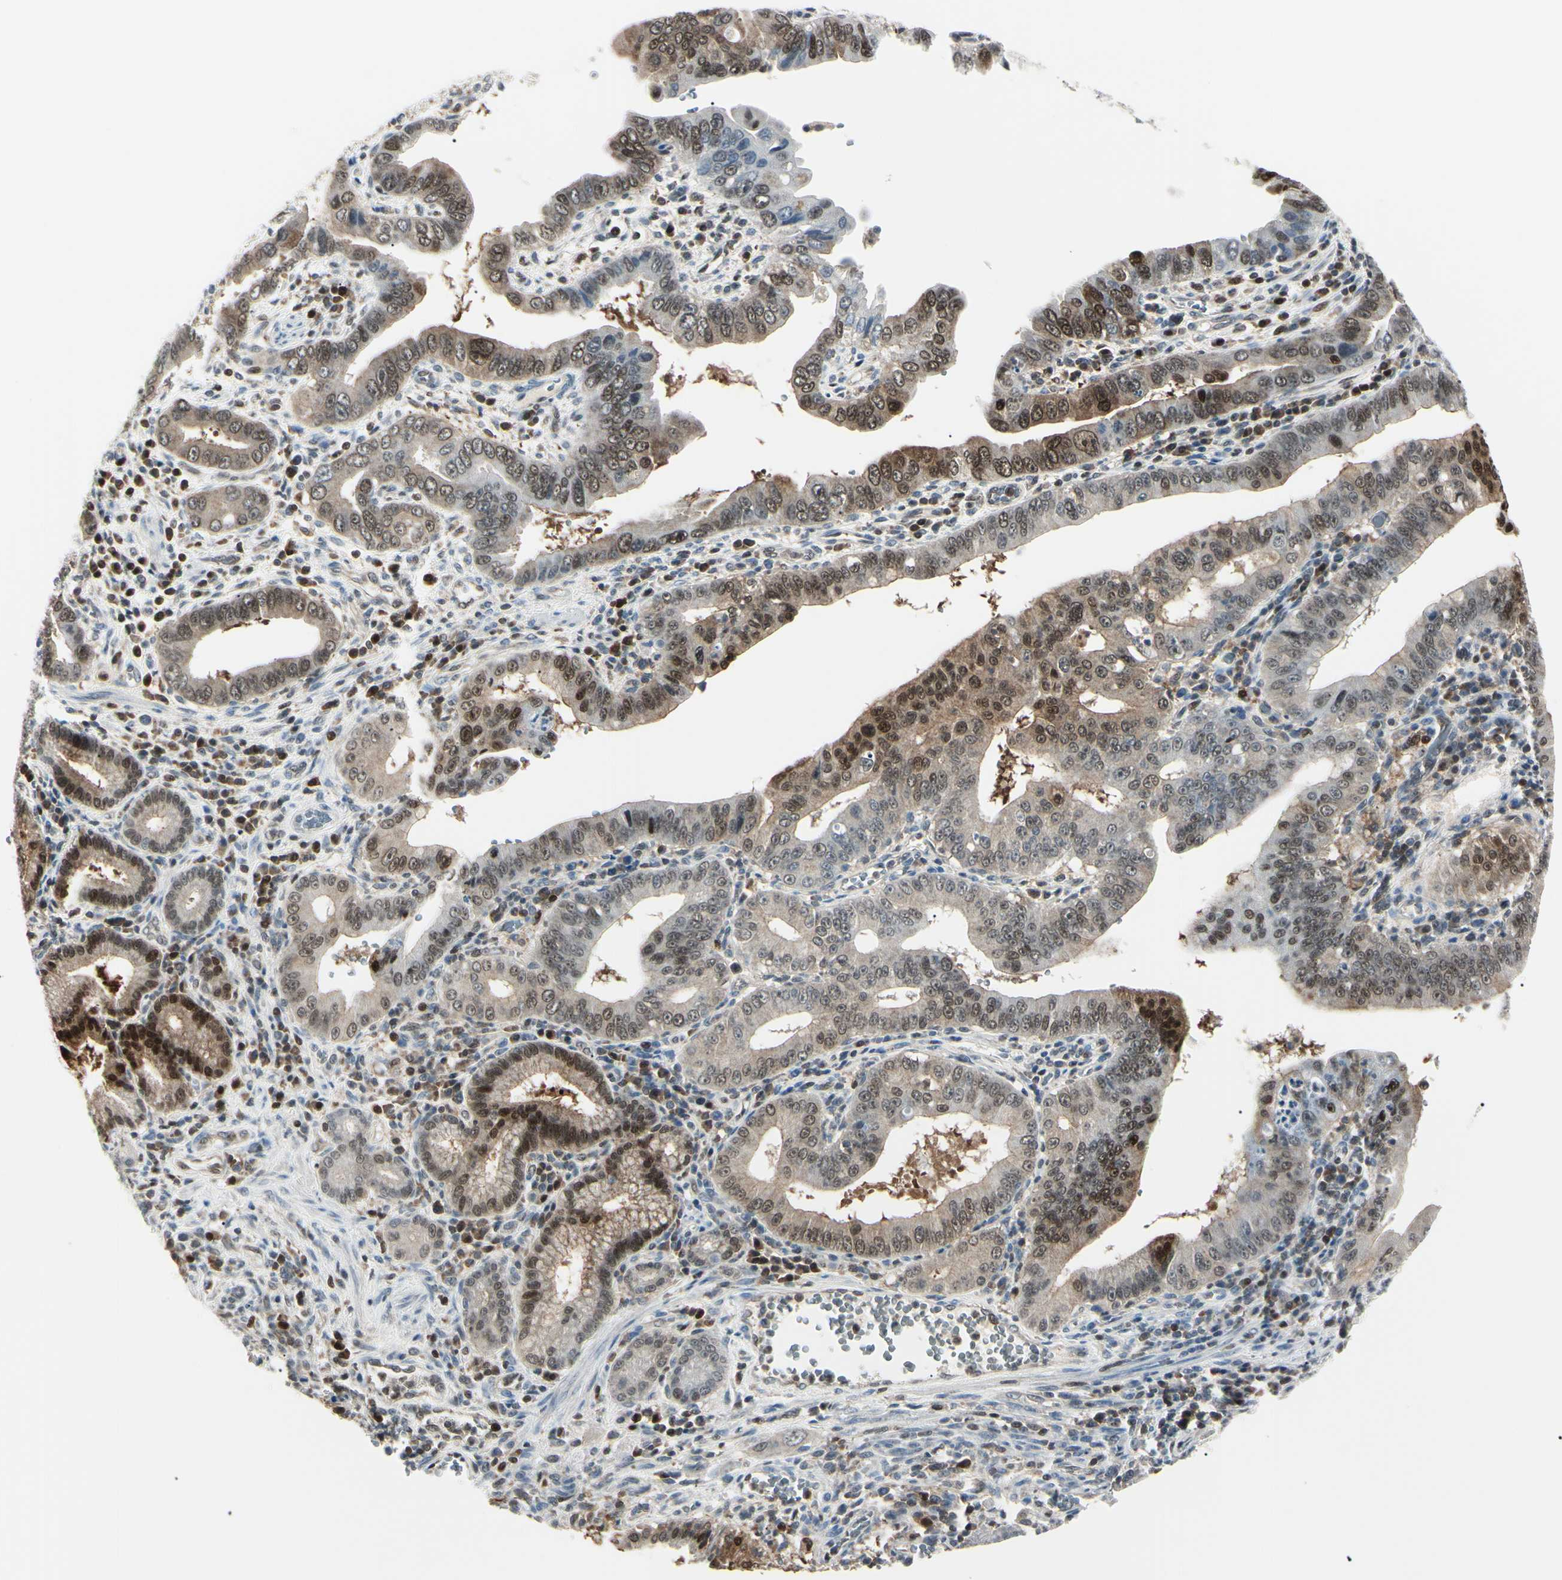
{"staining": {"intensity": "moderate", "quantity": ">75%", "location": "cytoplasmic/membranous,nuclear"}, "tissue": "pancreatic cancer", "cell_type": "Tumor cells", "image_type": "cancer", "snomed": [{"axis": "morphology", "description": "Normal tissue, NOS"}, {"axis": "topography", "description": "Lymph node"}], "caption": "Immunohistochemistry (IHC) (DAB (3,3'-diaminobenzidine)) staining of human pancreatic cancer shows moderate cytoplasmic/membranous and nuclear protein staining in about >75% of tumor cells. The staining was performed using DAB (3,3'-diaminobenzidine) to visualize the protein expression in brown, while the nuclei were stained in blue with hematoxylin (Magnification: 20x).", "gene": "PGK1", "patient": {"sex": "male", "age": 50}}